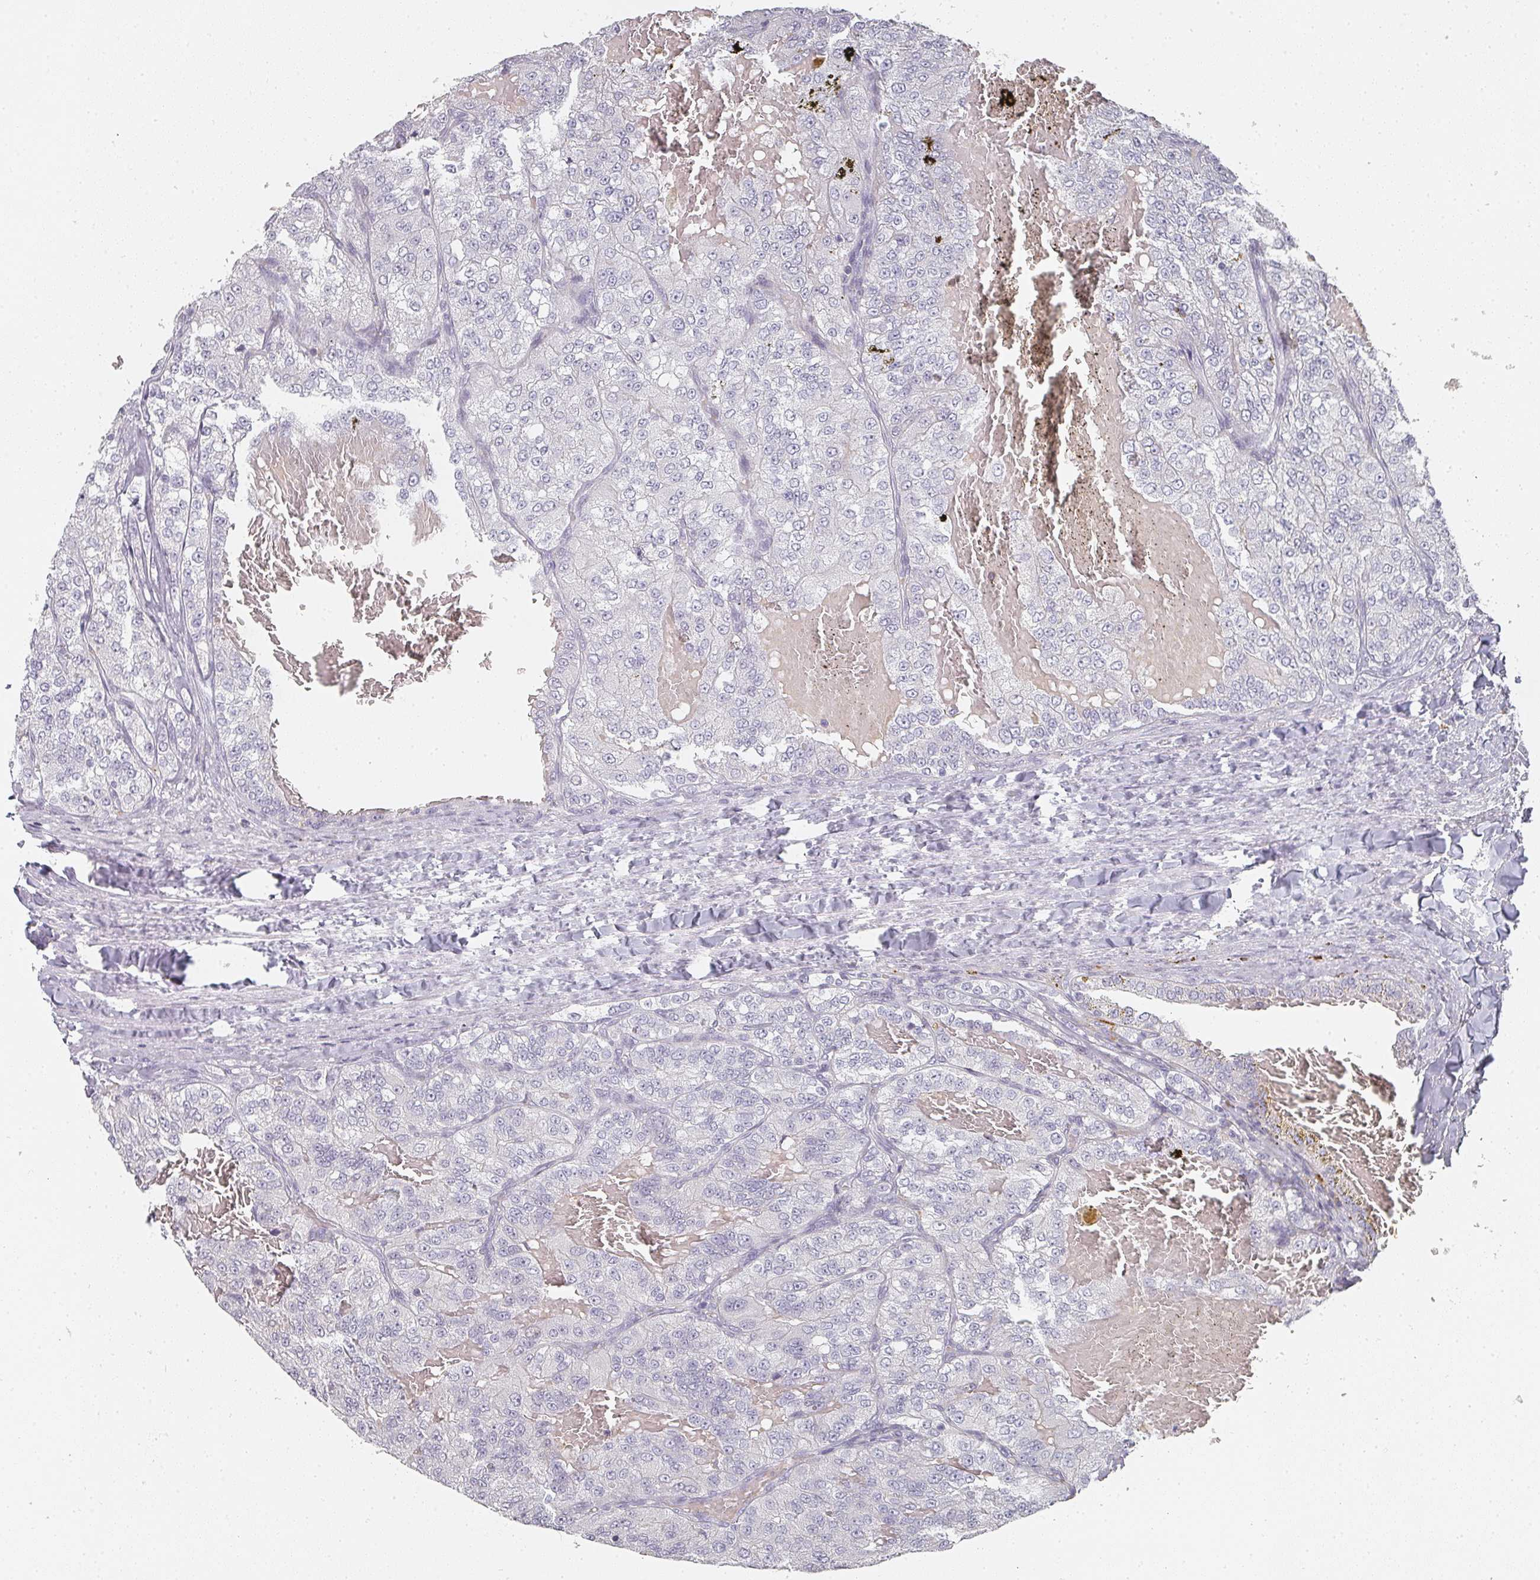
{"staining": {"intensity": "negative", "quantity": "none", "location": "none"}, "tissue": "renal cancer", "cell_type": "Tumor cells", "image_type": "cancer", "snomed": [{"axis": "morphology", "description": "Adenocarcinoma, NOS"}, {"axis": "topography", "description": "Kidney"}], "caption": "This is an IHC photomicrograph of renal adenocarcinoma. There is no staining in tumor cells.", "gene": "SHISA2", "patient": {"sex": "female", "age": 63}}